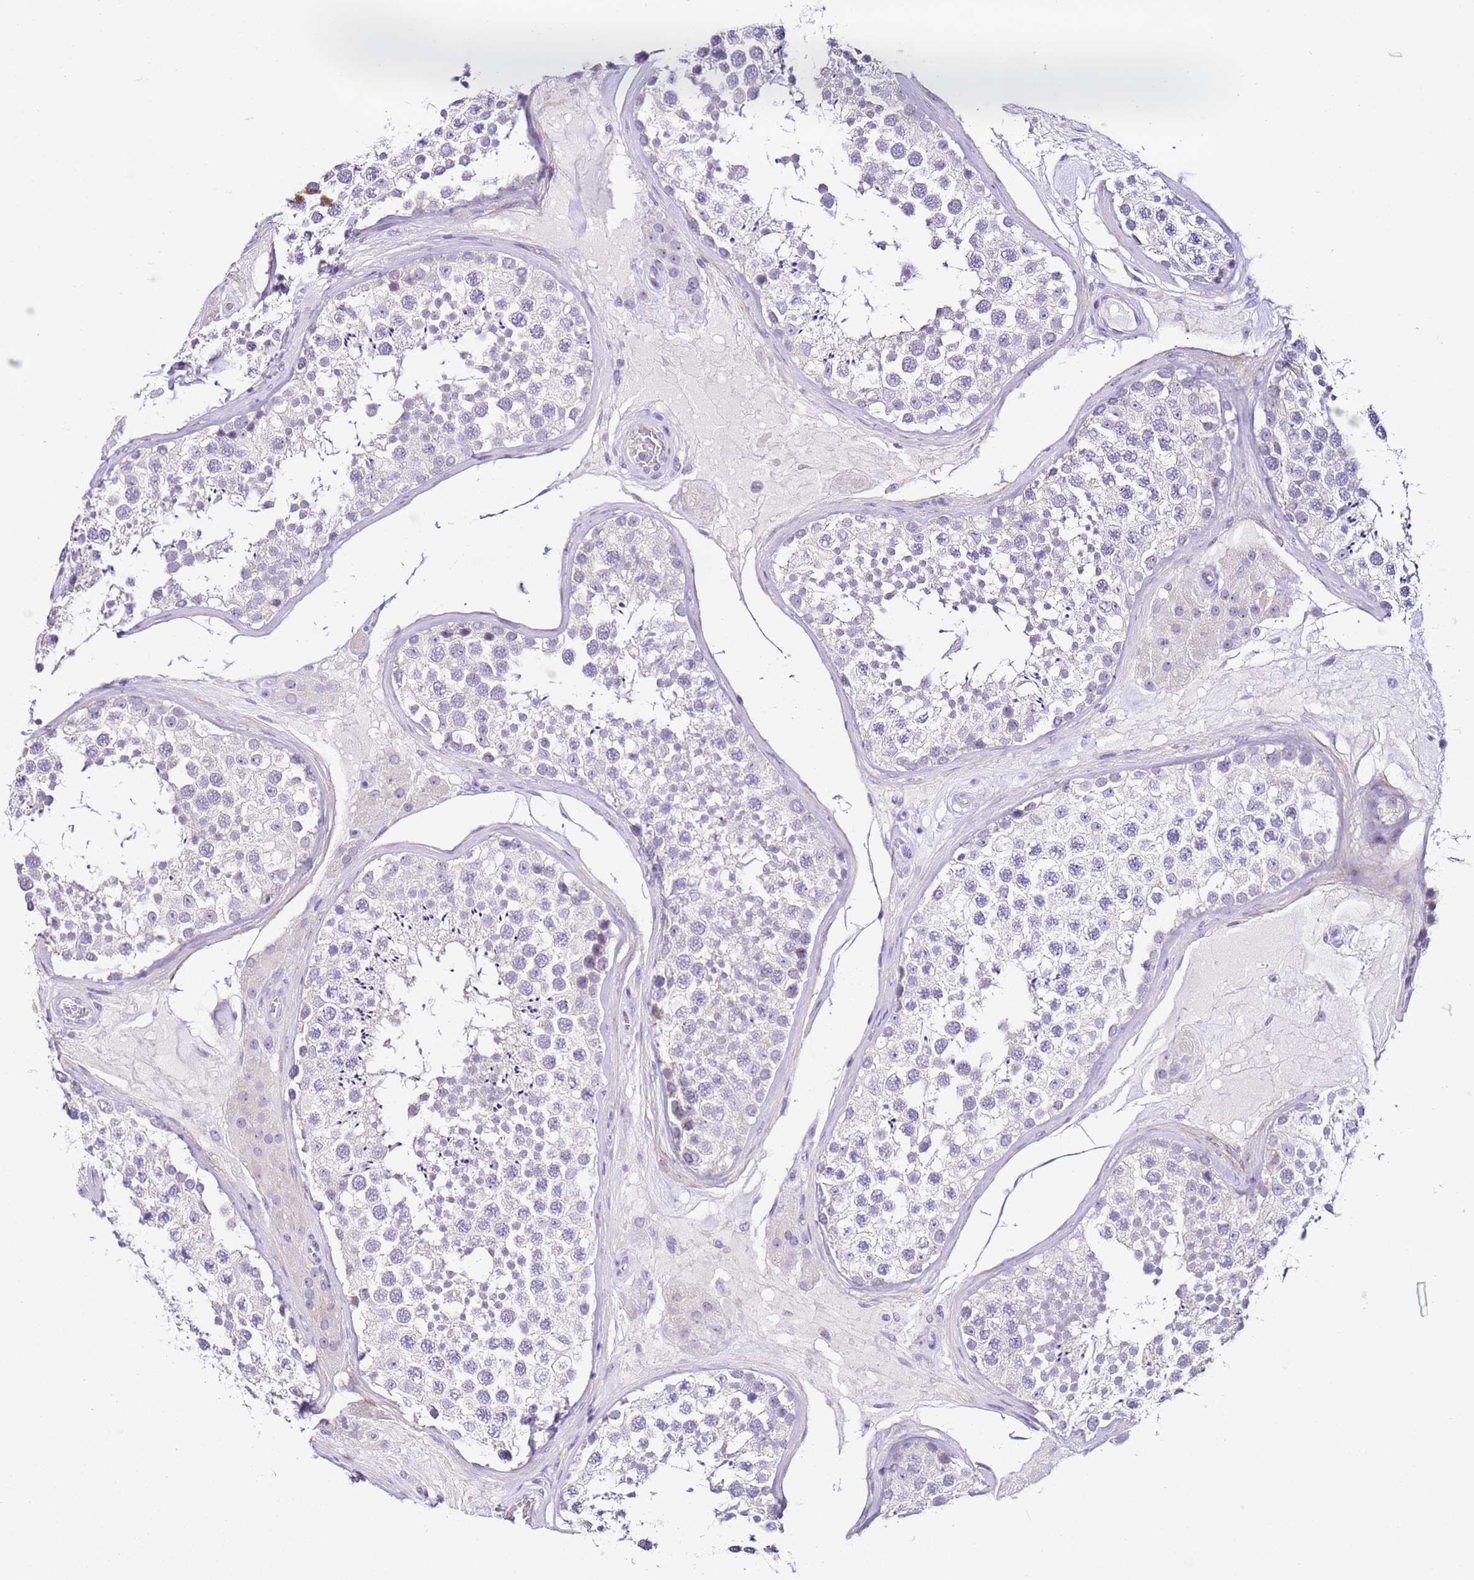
{"staining": {"intensity": "negative", "quantity": "none", "location": "none"}, "tissue": "testis", "cell_type": "Cells in seminiferous ducts", "image_type": "normal", "snomed": [{"axis": "morphology", "description": "Normal tissue, NOS"}, {"axis": "topography", "description": "Testis"}], "caption": "Immunohistochemical staining of normal human testis reveals no significant staining in cells in seminiferous ducts. (DAB (3,3'-diaminobenzidine) IHC visualized using brightfield microscopy, high magnification).", "gene": "HGD", "patient": {"sex": "male", "age": 46}}